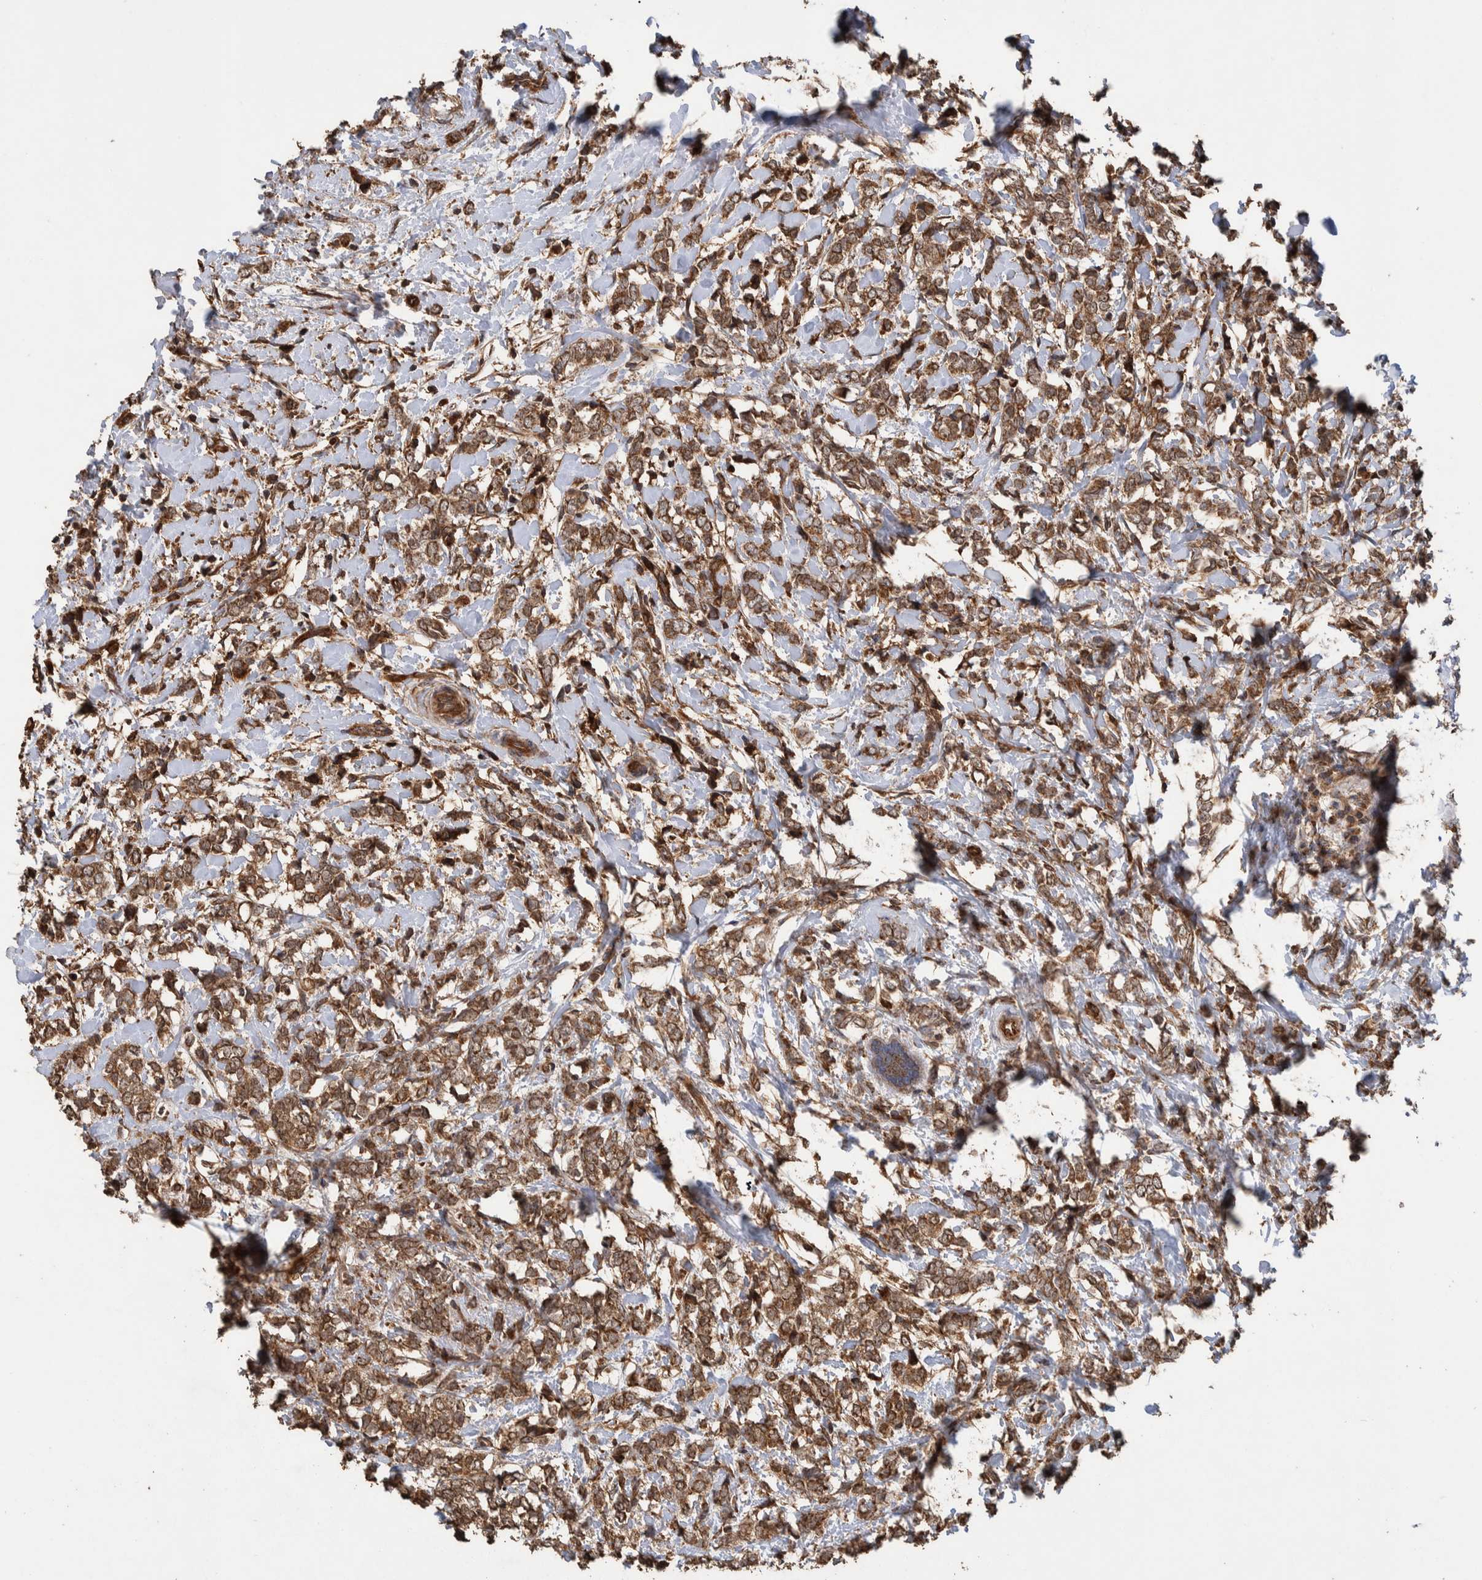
{"staining": {"intensity": "strong", "quantity": ">75%", "location": "cytoplasmic/membranous"}, "tissue": "breast cancer", "cell_type": "Tumor cells", "image_type": "cancer", "snomed": [{"axis": "morphology", "description": "Normal tissue, NOS"}, {"axis": "morphology", "description": "Lobular carcinoma"}, {"axis": "topography", "description": "Breast"}], "caption": "Immunohistochemical staining of human breast cancer reveals strong cytoplasmic/membranous protein positivity in approximately >75% of tumor cells.", "gene": "TRIM16", "patient": {"sex": "female", "age": 47}}